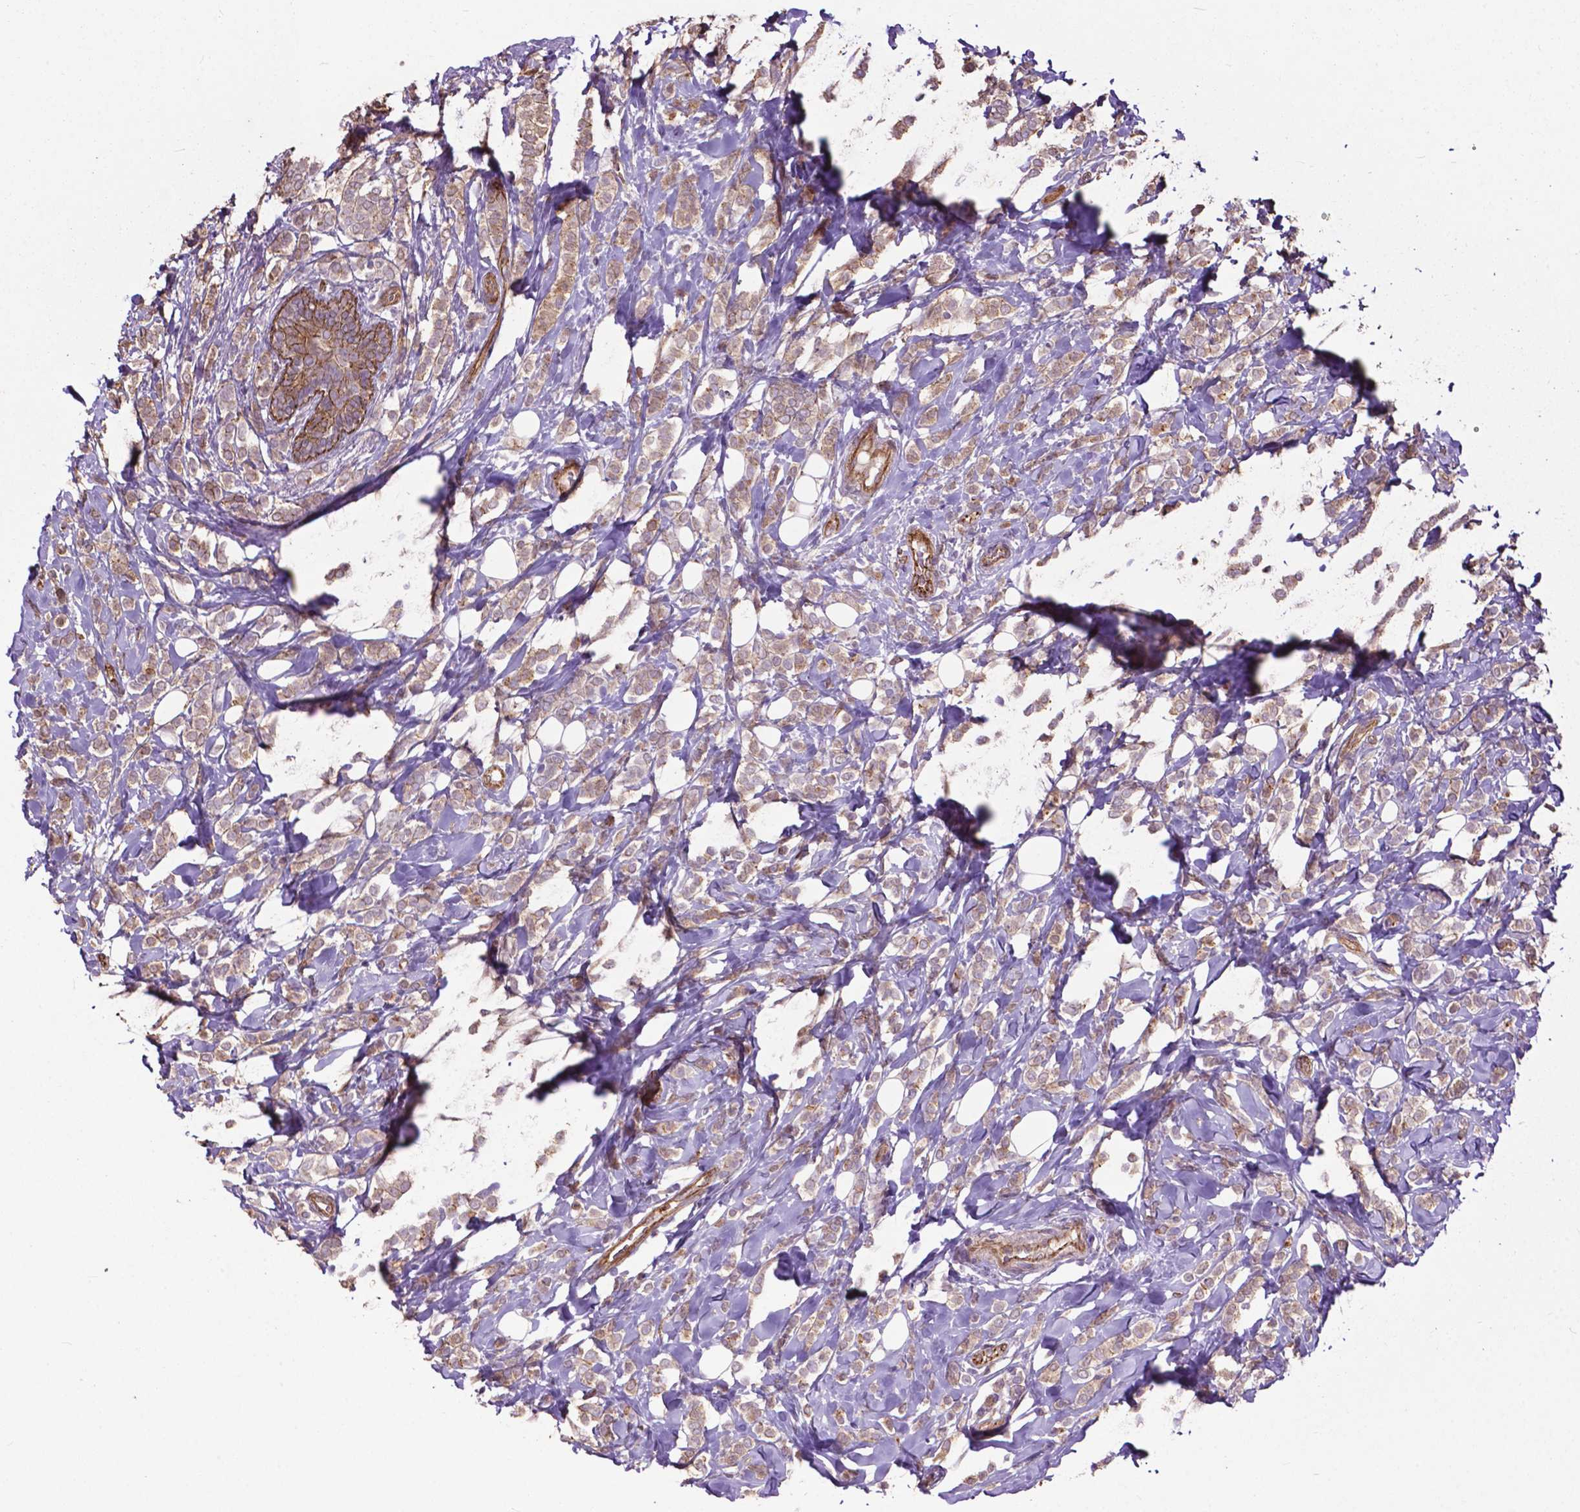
{"staining": {"intensity": "weak", "quantity": ">75%", "location": "cytoplasmic/membranous"}, "tissue": "breast cancer", "cell_type": "Tumor cells", "image_type": "cancer", "snomed": [{"axis": "morphology", "description": "Lobular carcinoma"}, {"axis": "topography", "description": "Breast"}], "caption": "This micrograph shows immunohistochemistry (IHC) staining of human breast lobular carcinoma, with low weak cytoplasmic/membranous positivity in about >75% of tumor cells.", "gene": "PDLIM1", "patient": {"sex": "female", "age": 49}}